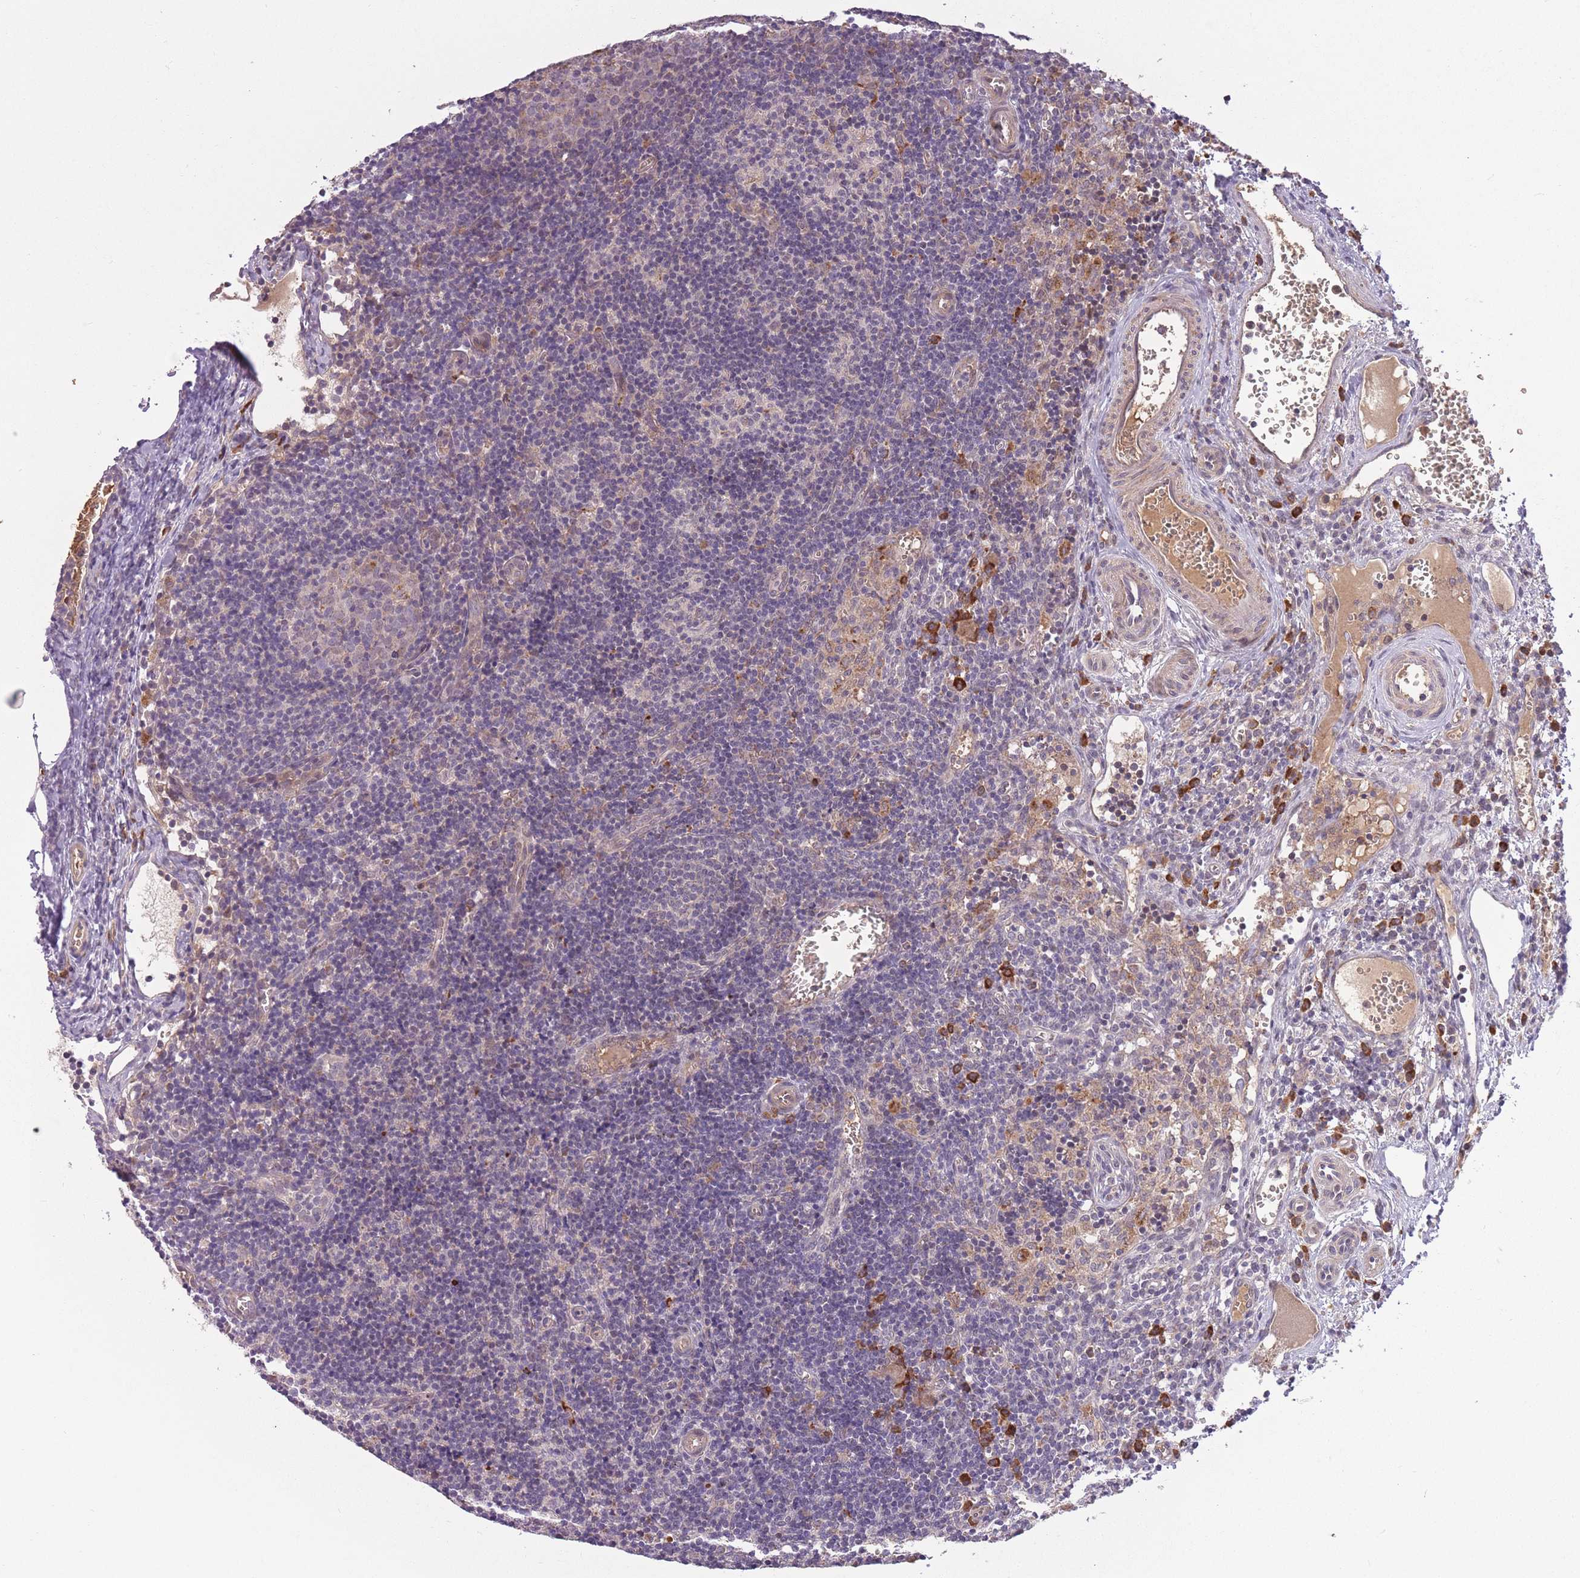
{"staining": {"intensity": "weak", "quantity": "25%-75%", "location": "cytoplasmic/membranous"}, "tissue": "lymph node", "cell_type": "Germinal center cells", "image_type": "normal", "snomed": [{"axis": "morphology", "description": "Normal tissue, NOS"}, {"axis": "topography", "description": "Lymph node"}], "caption": "The micrograph reveals immunohistochemical staining of benign lymph node. There is weak cytoplasmic/membranous expression is seen in about 25%-75% of germinal center cells.", "gene": "POLR3F", "patient": {"sex": "female", "age": 37}}